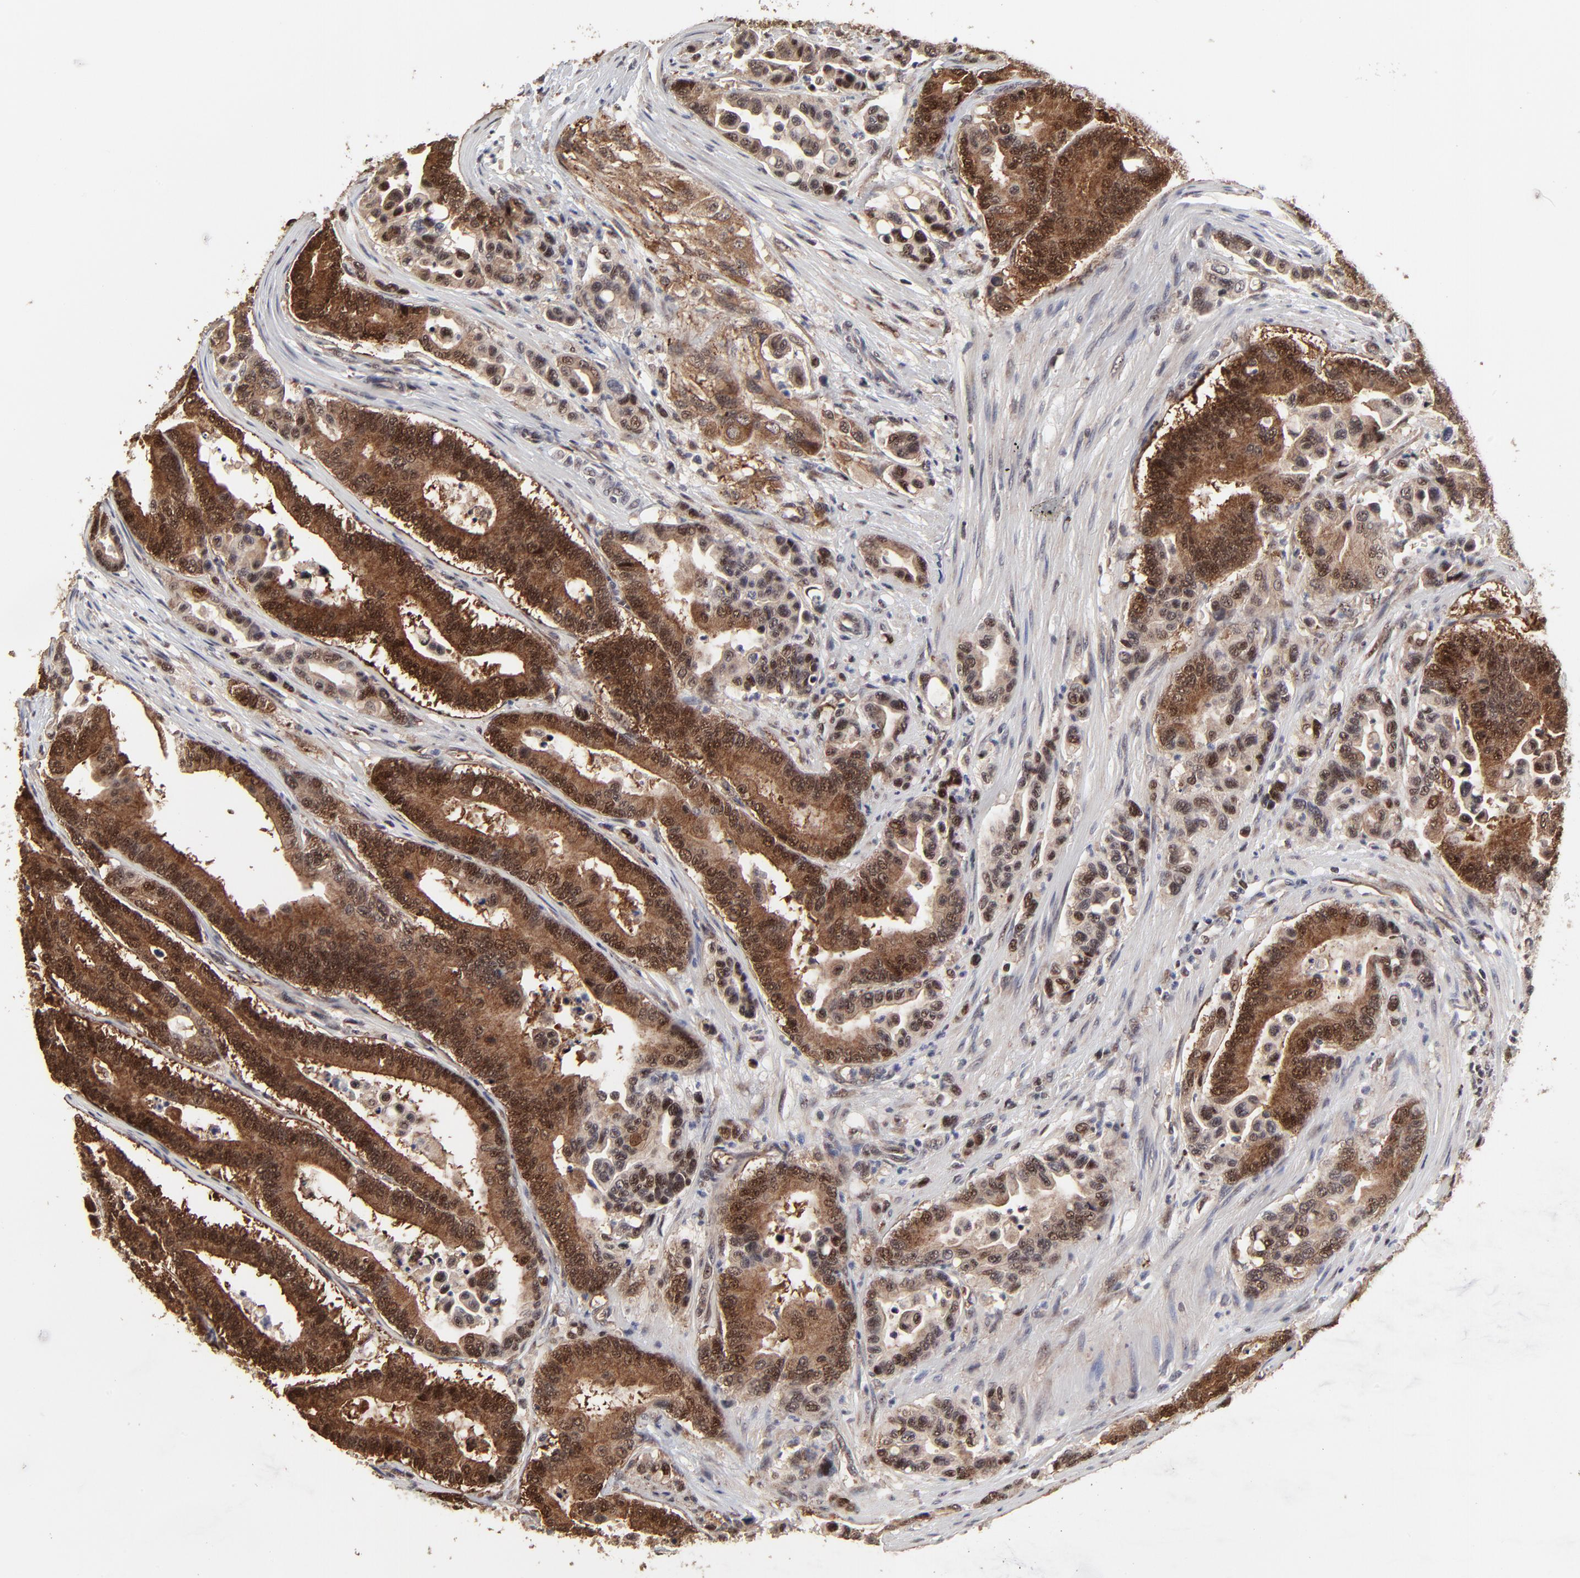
{"staining": {"intensity": "strong", "quantity": ">75%", "location": "cytoplasmic/membranous,nuclear"}, "tissue": "colorectal cancer", "cell_type": "Tumor cells", "image_type": "cancer", "snomed": [{"axis": "morphology", "description": "Normal tissue, NOS"}, {"axis": "morphology", "description": "Adenocarcinoma, NOS"}, {"axis": "topography", "description": "Colon"}], "caption": "Adenocarcinoma (colorectal) stained with a protein marker reveals strong staining in tumor cells.", "gene": "FRMD8", "patient": {"sex": "male", "age": 82}}